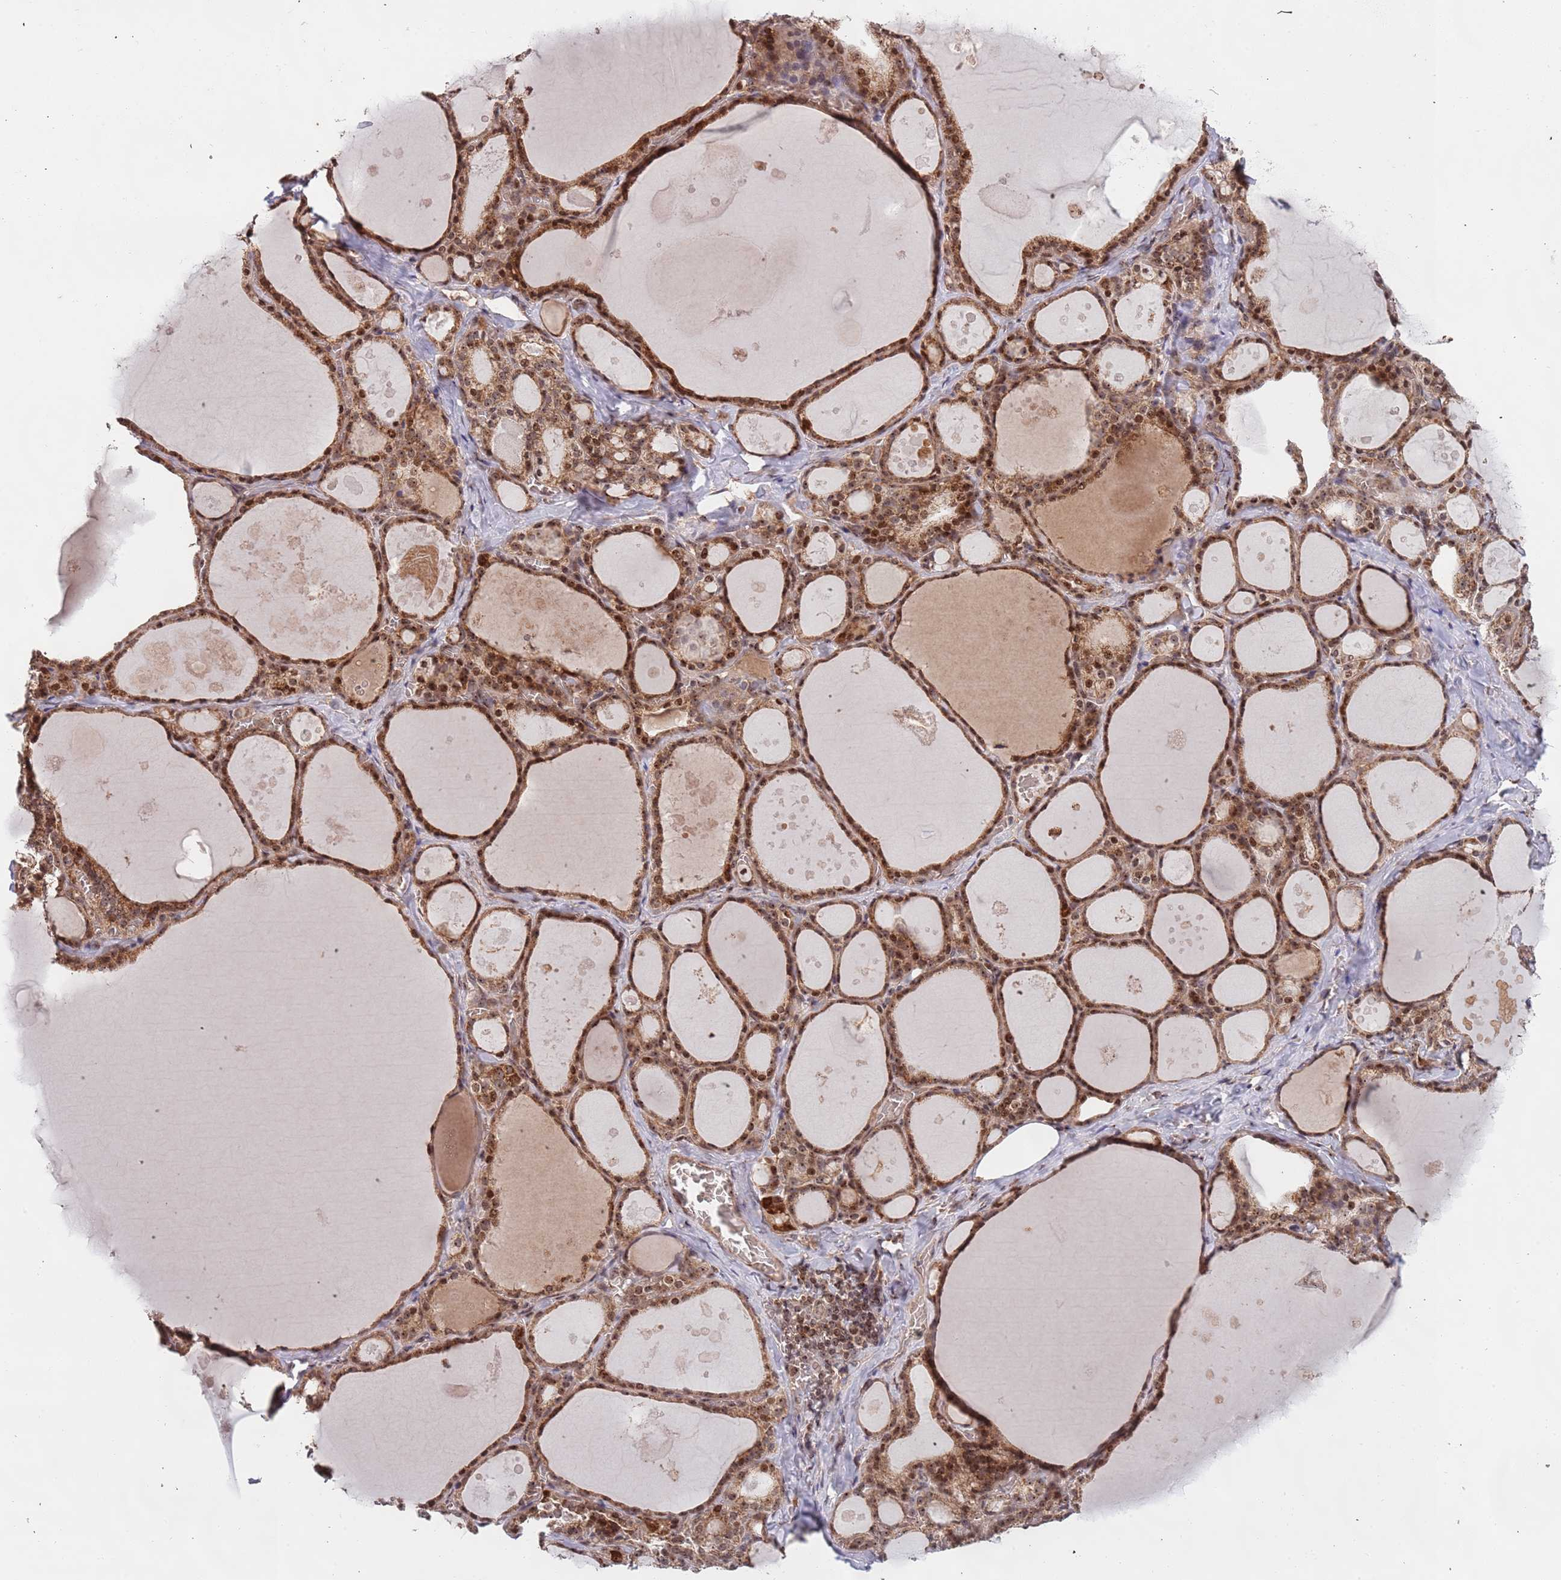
{"staining": {"intensity": "moderate", "quantity": ">75%", "location": "cytoplasmic/membranous,nuclear"}, "tissue": "thyroid gland", "cell_type": "Glandular cells", "image_type": "normal", "snomed": [{"axis": "morphology", "description": "Normal tissue, NOS"}, {"axis": "topography", "description": "Thyroid gland"}], "caption": "This is a photomicrograph of immunohistochemistry staining of benign thyroid gland, which shows moderate expression in the cytoplasmic/membranous,nuclear of glandular cells.", "gene": "DCHS1", "patient": {"sex": "male", "age": 56}}